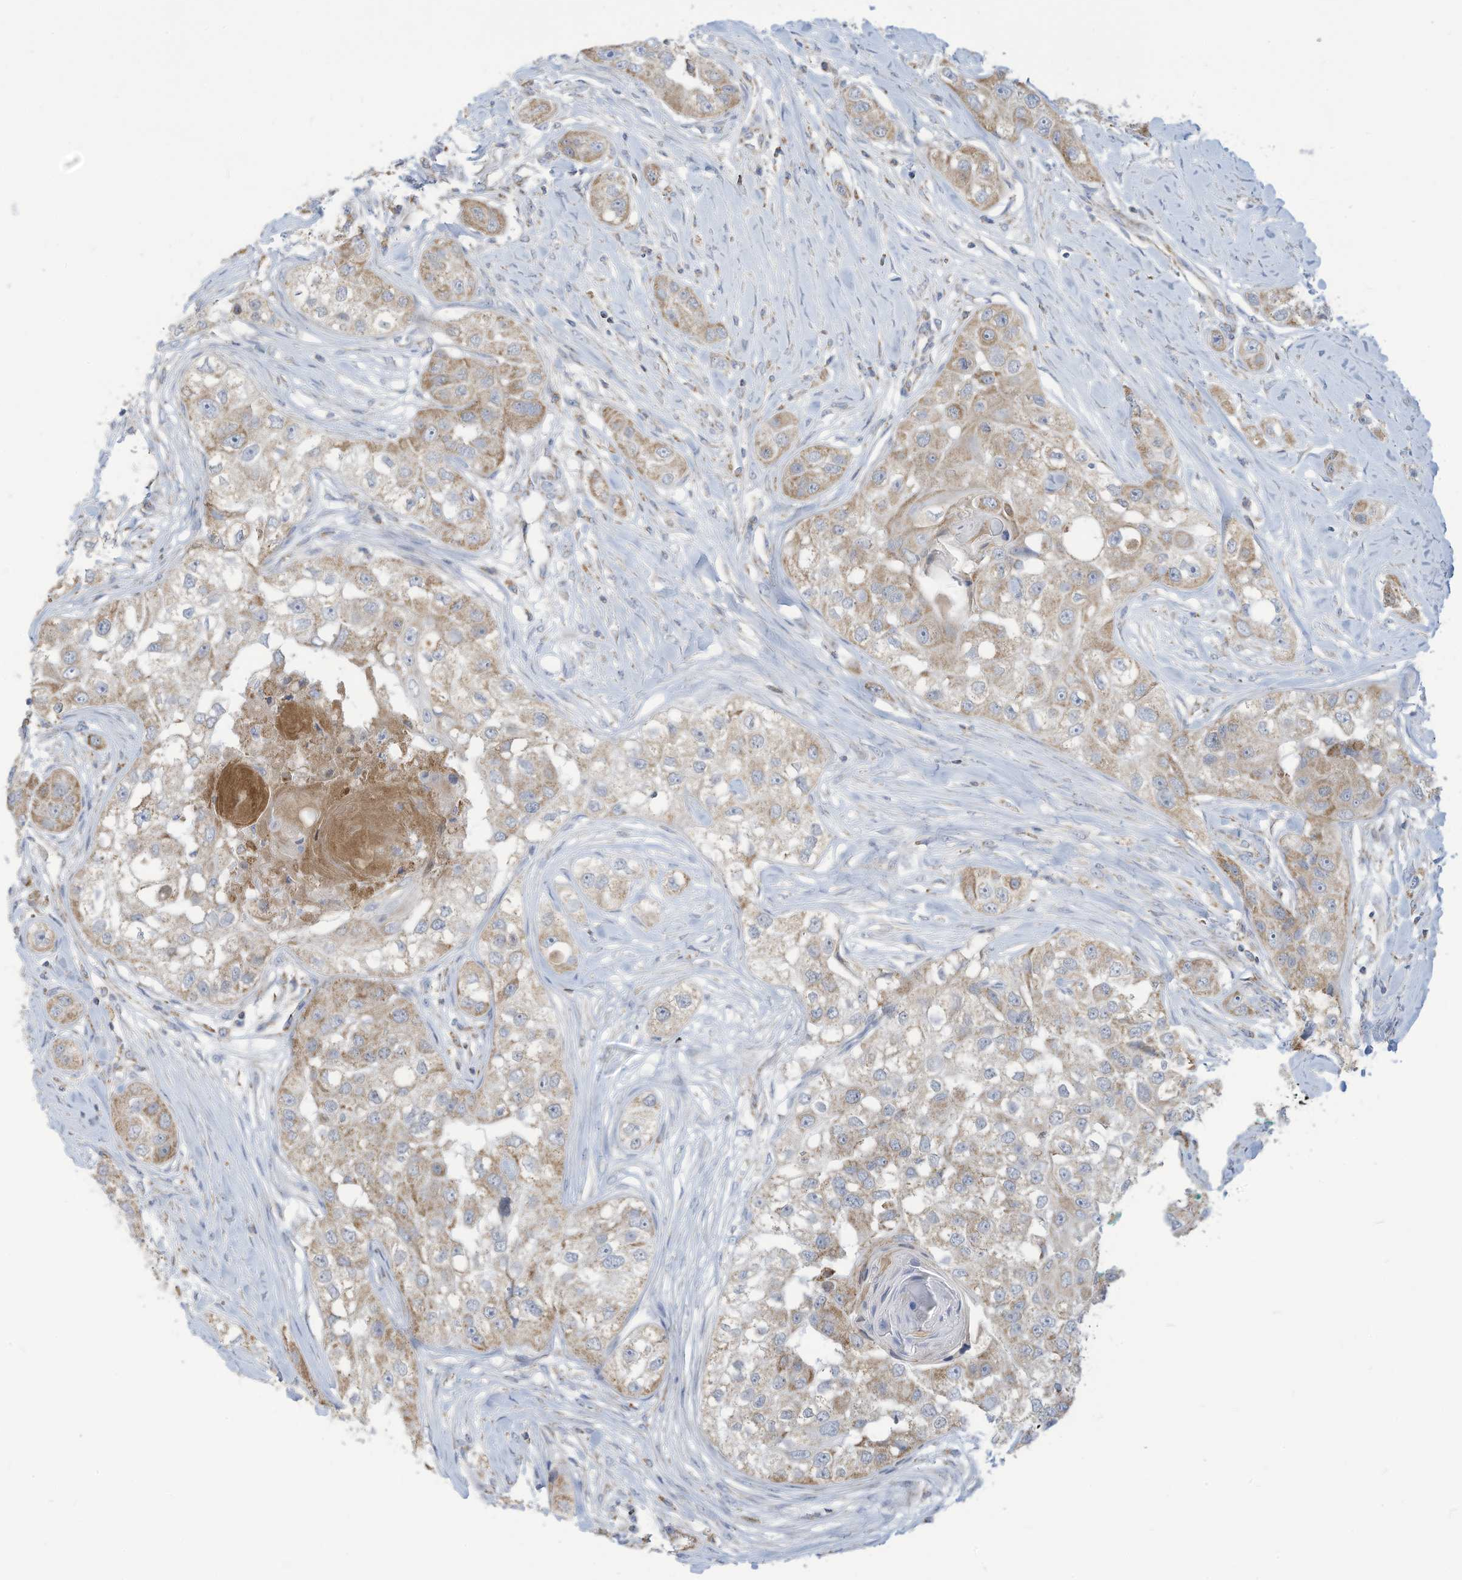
{"staining": {"intensity": "moderate", "quantity": "25%-75%", "location": "cytoplasmic/membranous"}, "tissue": "head and neck cancer", "cell_type": "Tumor cells", "image_type": "cancer", "snomed": [{"axis": "morphology", "description": "Normal tissue, NOS"}, {"axis": "morphology", "description": "Squamous cell carcinoma, NOS"}, {"axis": "topography", "description": "Skeletal muscle"}, {"axis": "topography", "description": "Head-Neck"}], "caption": "A brown stain labels moderate cytoplasmic/membranous expression of a protein in head and neck squamous cell carcinoma tumor cells.", "gene": "NLN", "patient": {"sex": "male", "age": 51}}